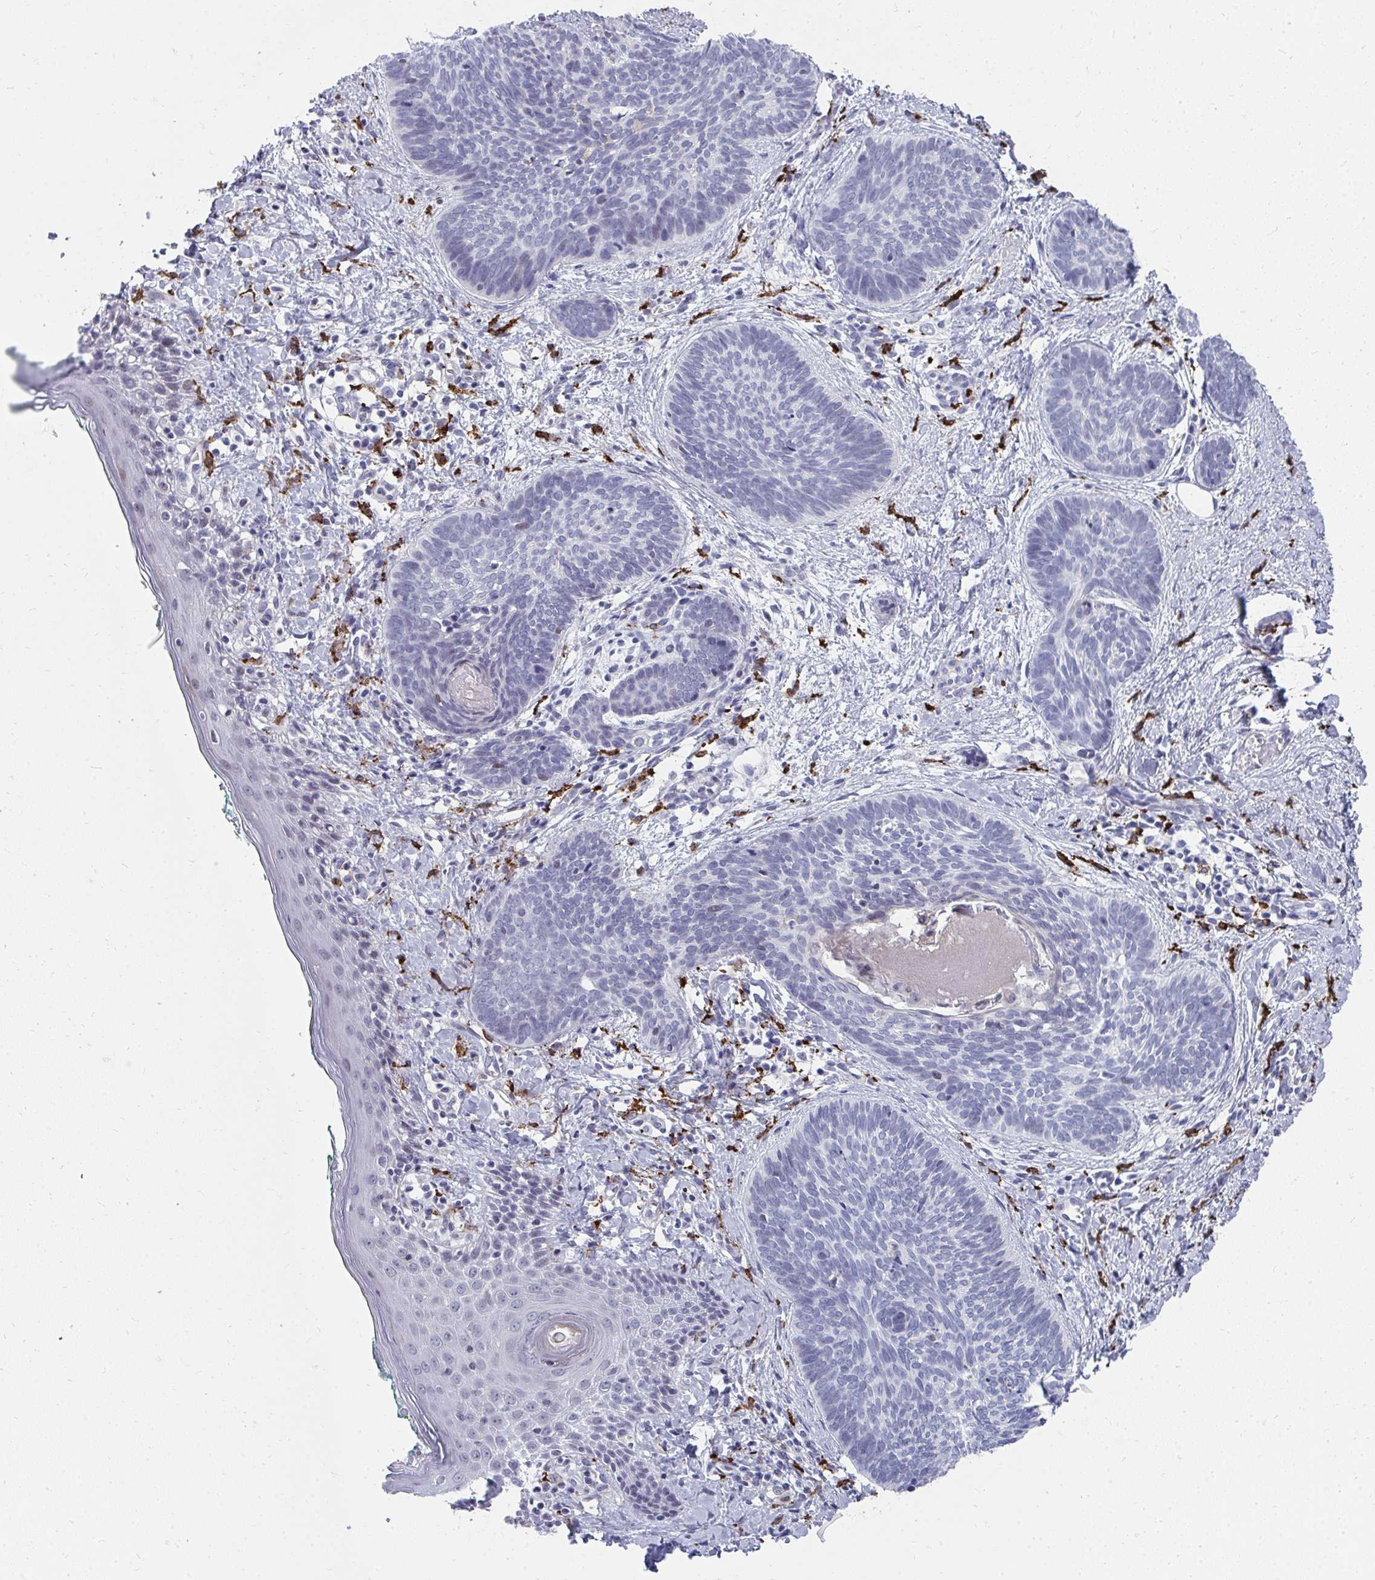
{"staining": {"intensity": "negative", "quantity": "none", "location": "none"}, "tissue": "skin cancer", "cell_type": "Tumor cells", "image_type": "cancer", "snomed": [{"axis": "morphology", "description": "Basal cell carcinoma"}, {"axis": "topography", "description": "Skin"}], "caption": "Tumor cells are negative for brown protein staining in skin cancer (basal cell carcinoma).", "gene": "CD163", "patient": {"sex": "female", "age": 81}}